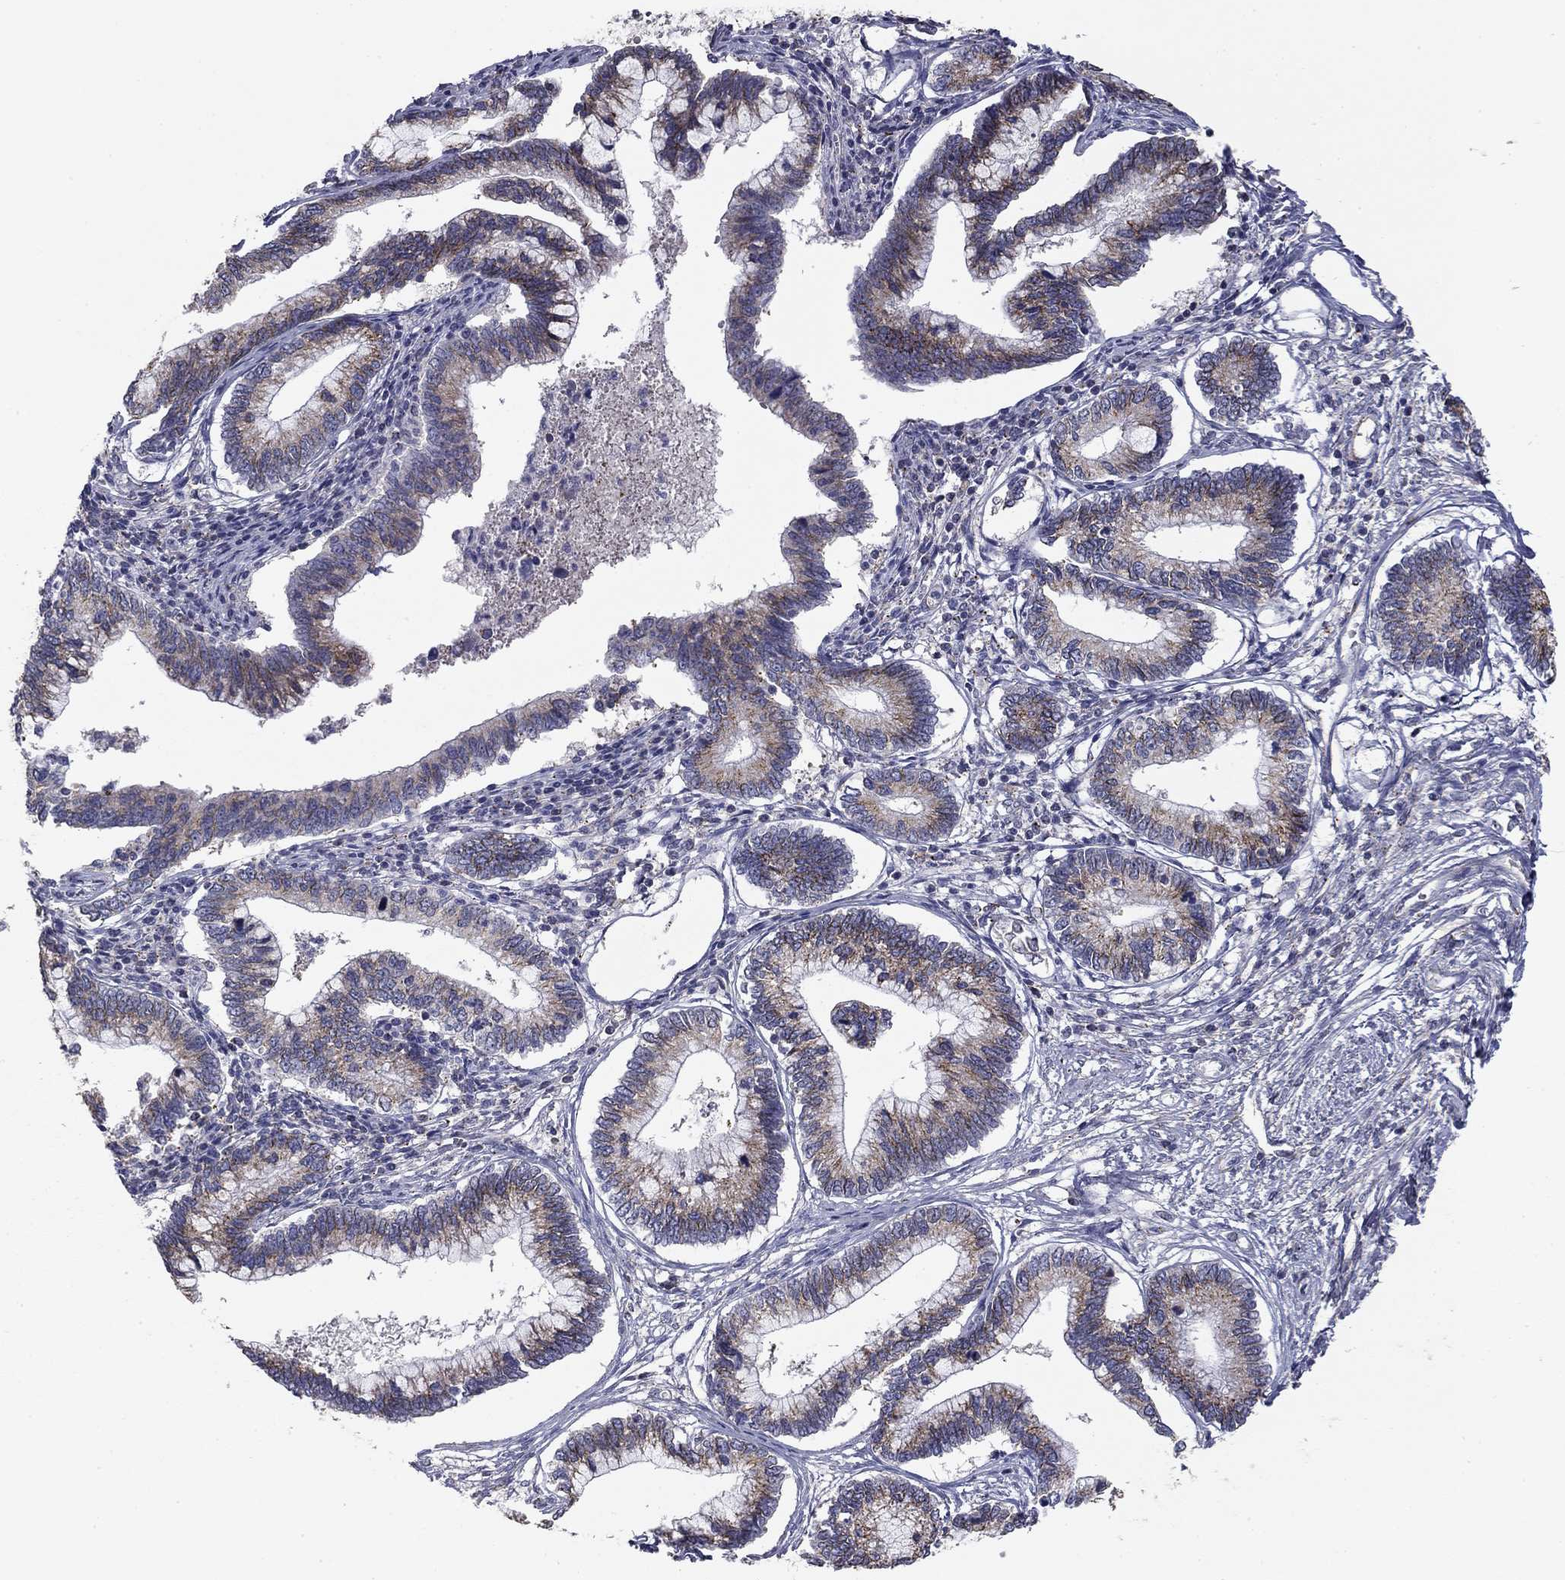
{"staining": {"intensity": "moderate", "quantity": "<25%", "location": "cytoplasmic/membranous"}, "tissue": "cervical cancer", "cell_type": "Tumor cells", "image_type": "cancer", "snomed": [{"axis": "morphology", "description": "Adenocarcinoma, NOS"}, {"axis": "topography", "description": "Cervix"}], "caption": "Approximately <25% of tumor cells in human adenocarcinoma (cervical) display moderate cytoplasmic/membranous protein expression as visualized by brown immunohistochemical staining.", "gene": "SEPTIN3", "patient": {"sex": "female", "age": 44}}